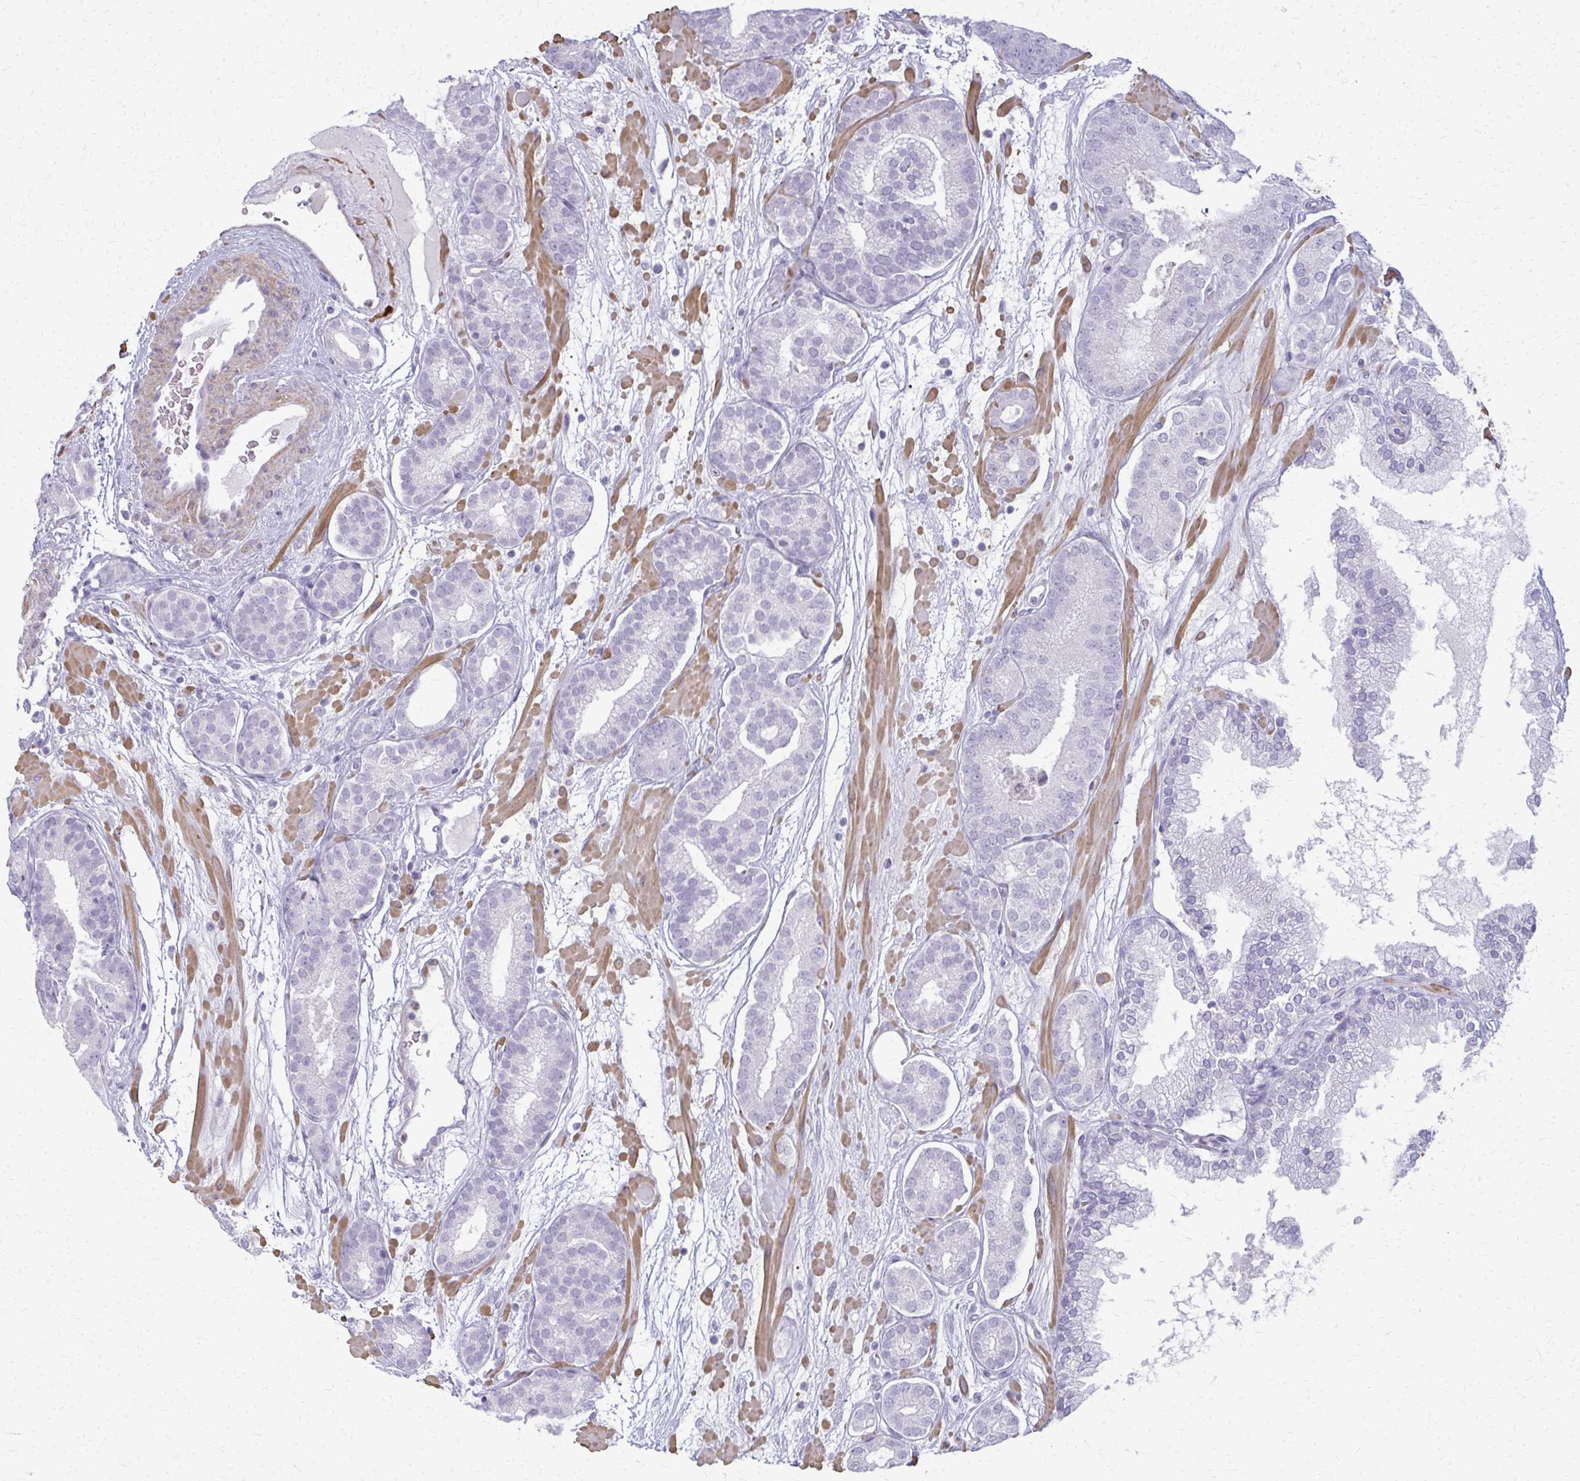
{"staining": {"intensity": "negative", "quantity": "none", "location": "none"}, "tissue": "prostate cancer", "cell_type": "Tumor cells", "image_type": "cancer", "snomed": [{"axis": "morphology", "description": "Adenocarcinoma, High grade"}, {"axis": "topography", "description": "Prostate"}], "caption": "The photomicrograph displays no significant staining in tumor cells of adenocarcinoma (high-grade) (prostate).", "gene": "CA3", "patient": {"sex": "male", "age": 66}}